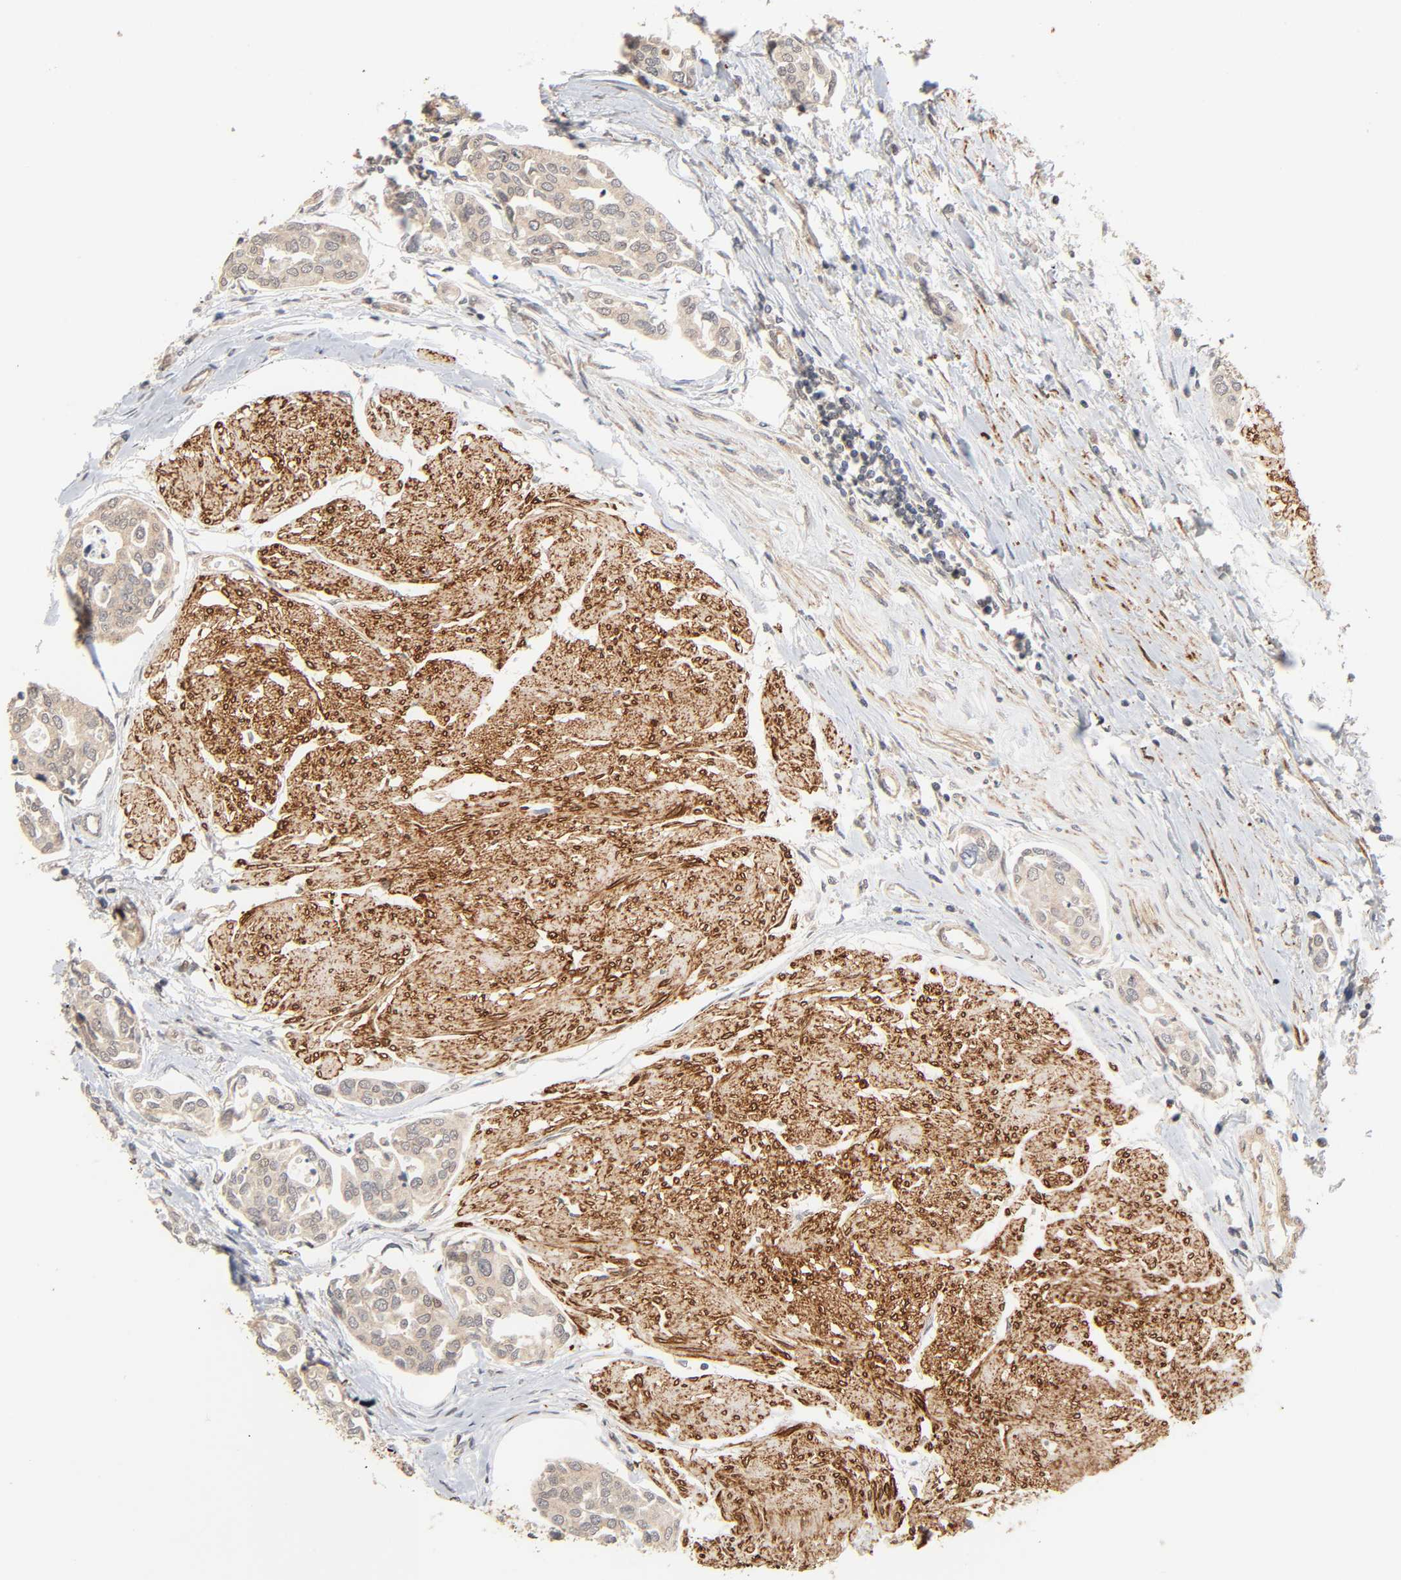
{"staining": {"intensity": "moderate", "quantity": ">75%", "location": "cytoplasmic/membranous"}, "tissue": "urothelial cancer", "cell_type": "Tumor cells", "image_type": "cancer", "snomed": [{"axis": "morphology", "description": "Urothelial carcinoma, High grade"}, {"axis": "topography", "description": "Urinary bladder"}], "caption": "A brown stain labels moderate cytoplasmic/membranous positivity of a protein in human high-grade urothelial carcinoma tumor cells.", "gene": "NEMF", "patient": {"sex": "male", "age": 78}}